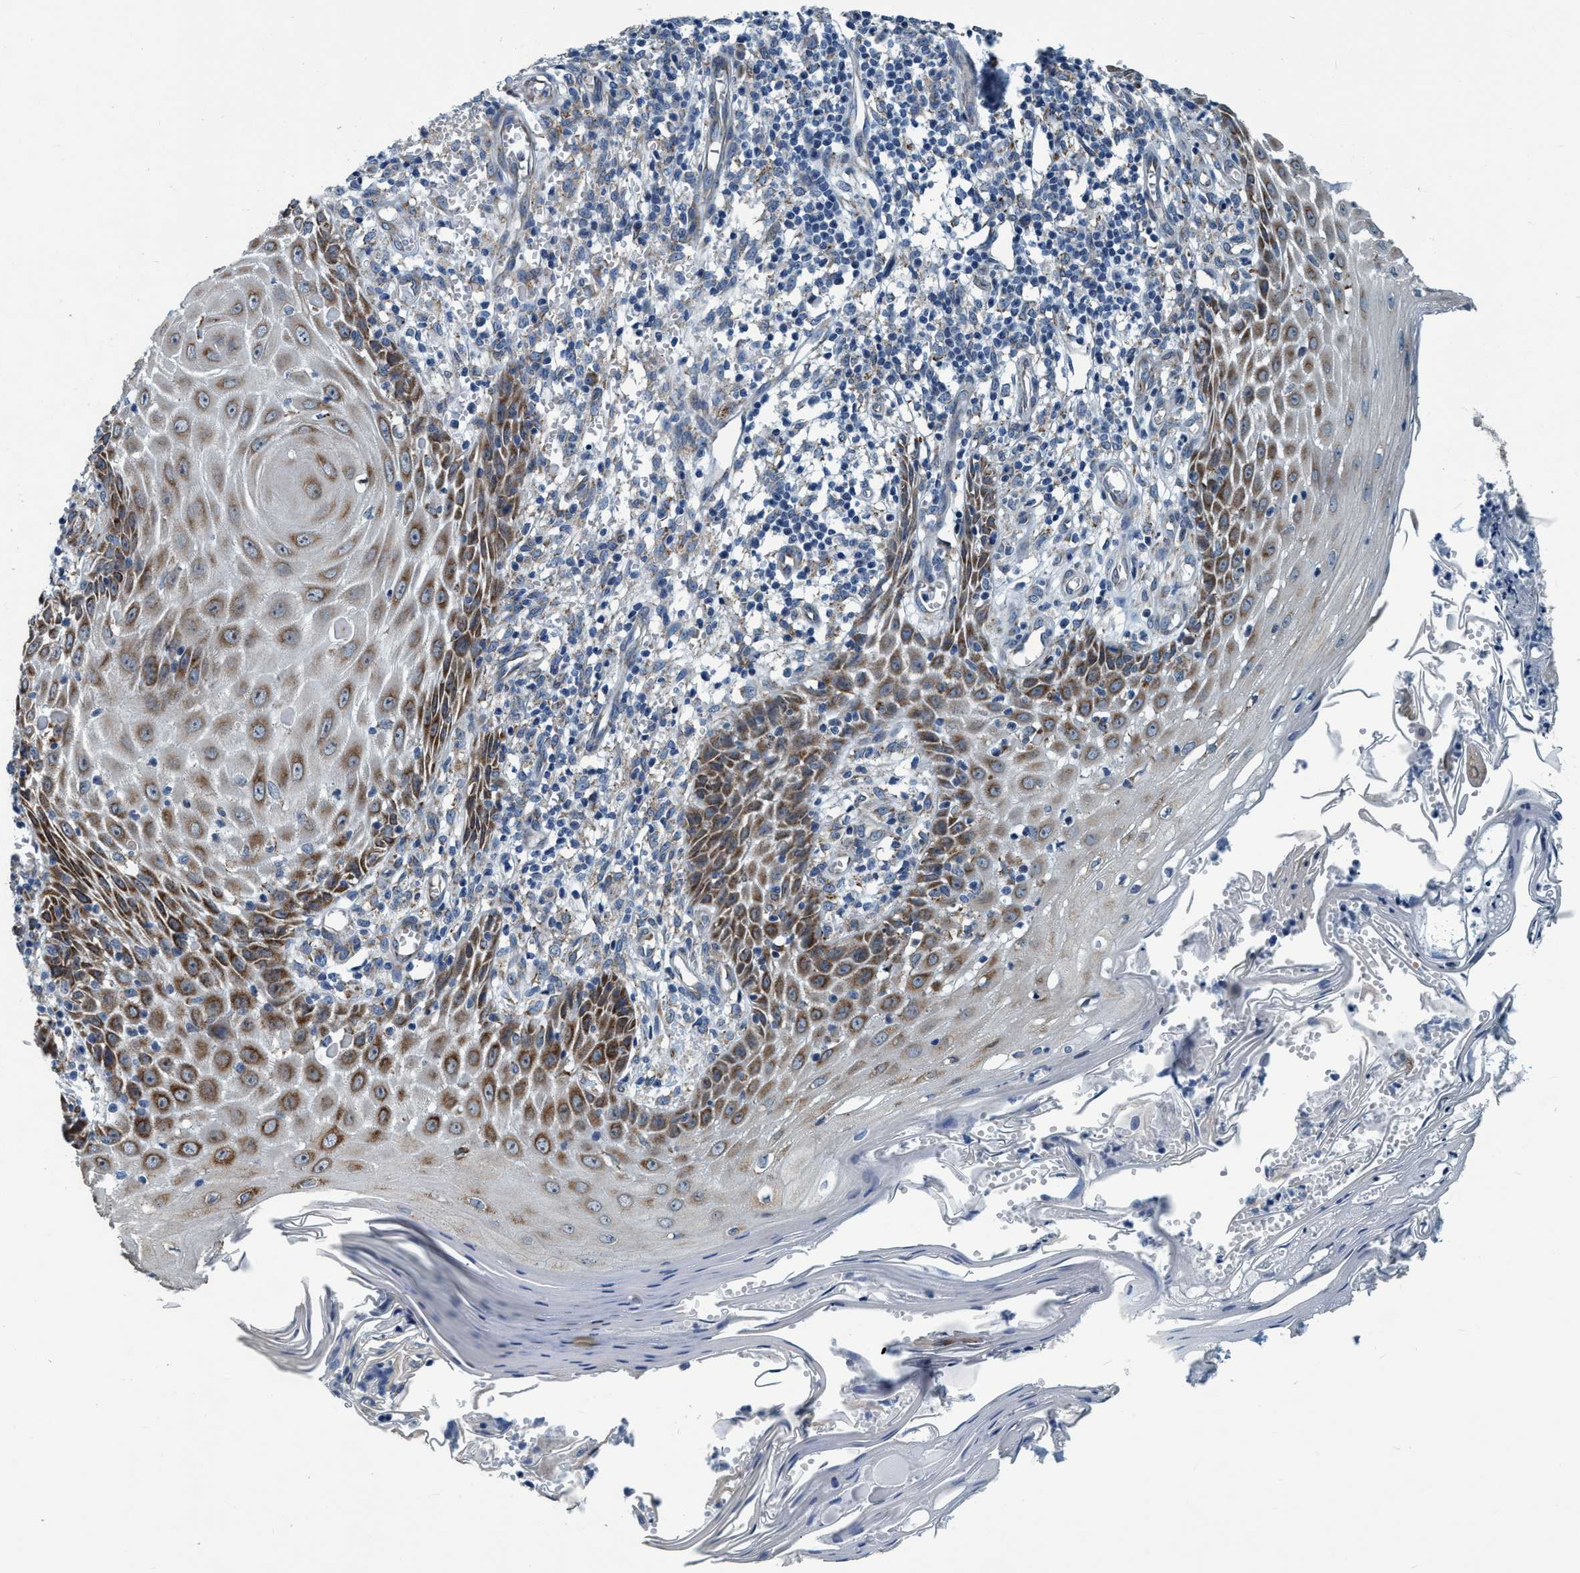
{"staining": {"intensity": "moderate", "quantity": ">75%", "location": "cytoplasmic/membranous"}, "tissue": "skin cancer", "cell_type": "Tumor cells", "image_type": "cancer", "snomed": [{"axis": "morphology", "description": "Squamous cell carcinoma, NOS"}, {"axis": "topography", "description": "Skin"}], "caption": "Skin cancer (squamous cell carcinoma) stained with immunohistochemistry shows moderate cytoplasmic/membranous expression in approximately >75% of tumor cells. The staining was performed using DAB (3,3'-diaminobenzidine) to visualize the protein expression in brown, while the nuclei were stained in blue with hematoxylin (Magnification: 20x).", "gene": "ARMC9", "patient": {"sex": "female", "age": 73}}